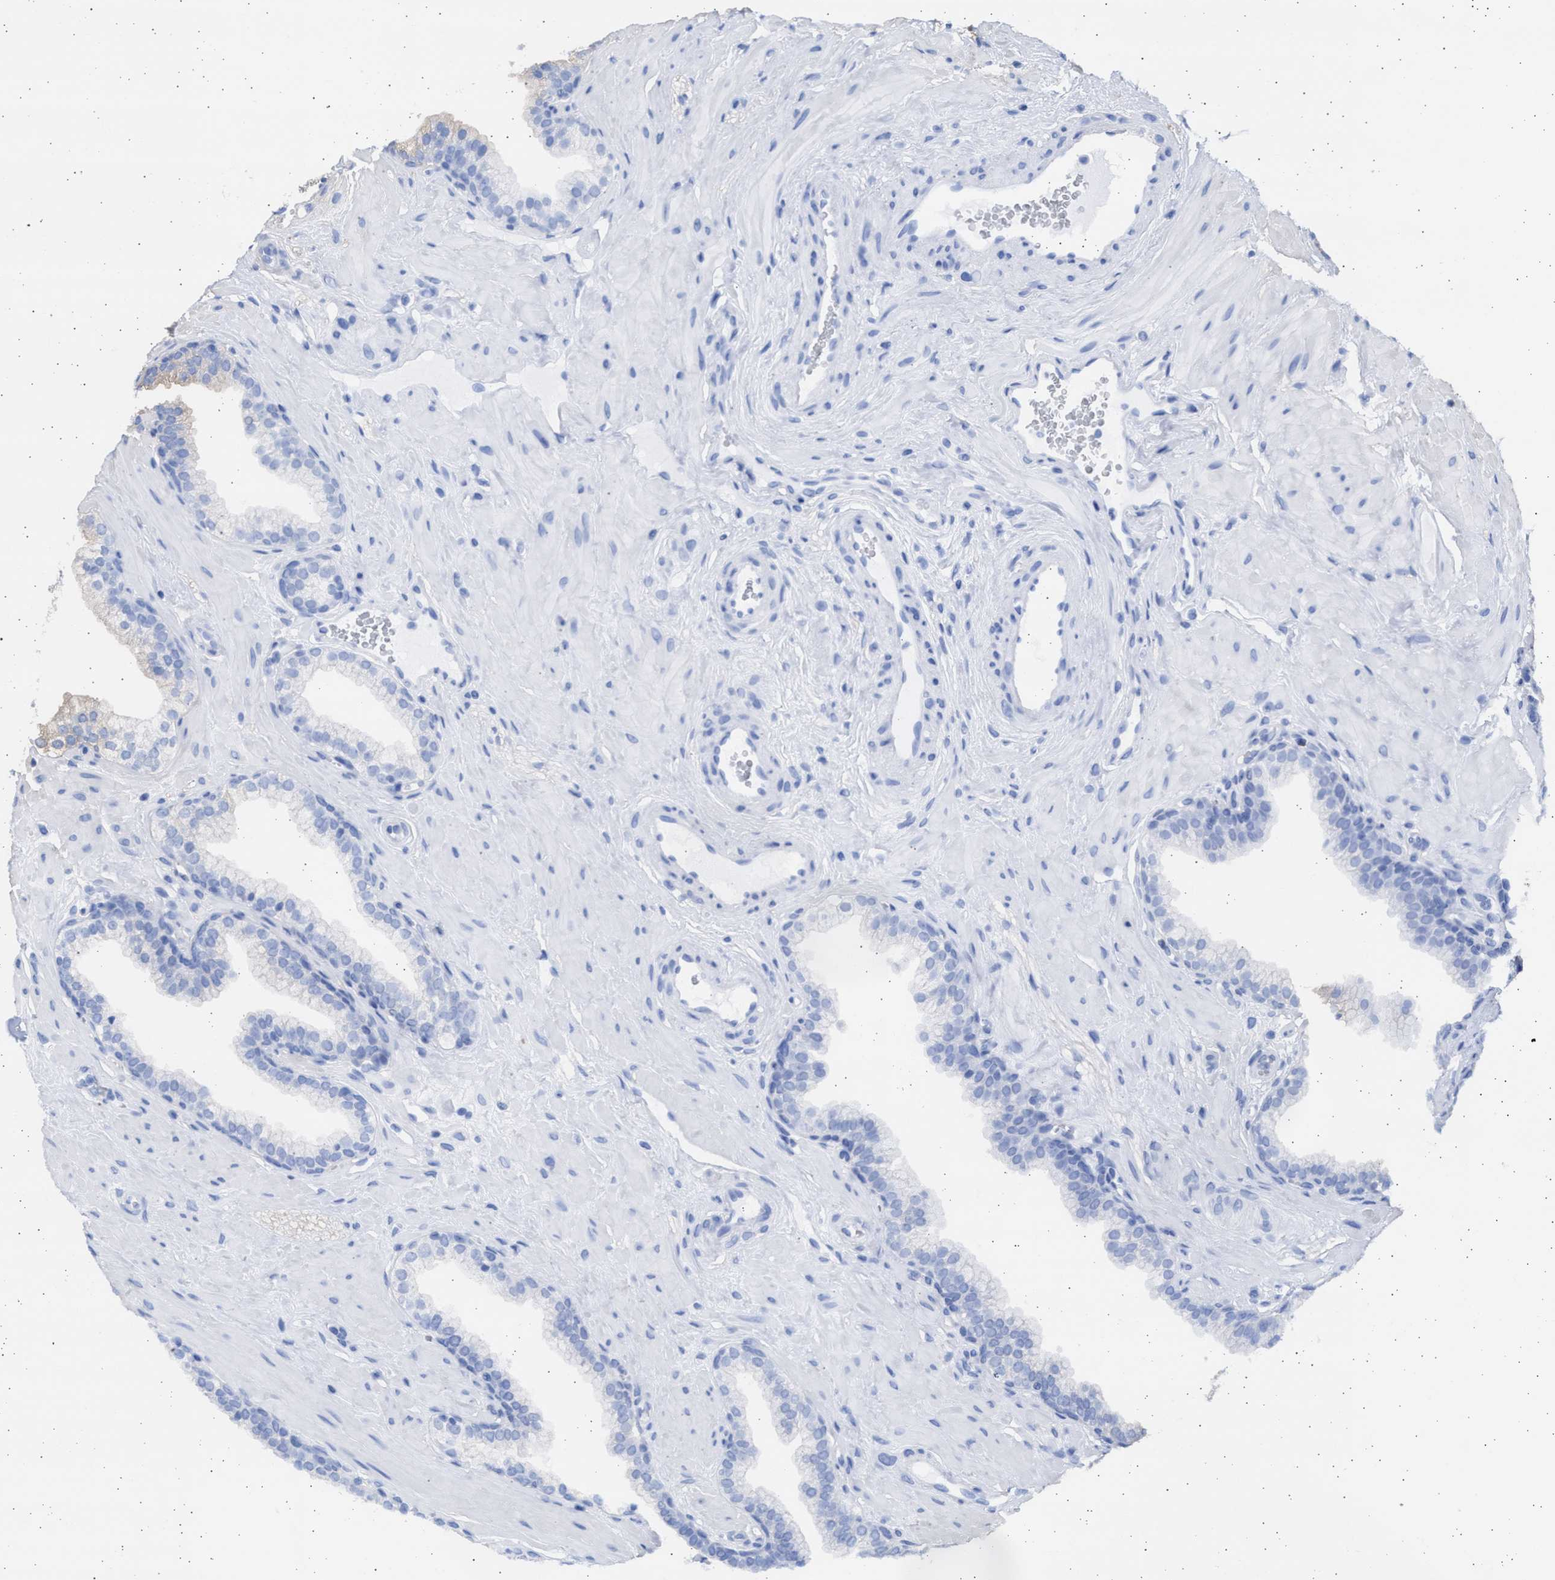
{"staining": {"intensity": "weak", "quantity": "<25%", "location": "cytoplasmic/membranous"}, "tissue": "prostate", "cell_type": "Glandular cells", "image_type": "normal", "snomed": [{"axis": "morphology", "description": "Normal tissue, NOS"}, {"axis": "morphology", "description": "Urothelial carcinoma, Low grade"}, {"axis": "topography", "description": "Urinary bladder"}, {"axis": "topography", "description": "Prostate"}], "caption": "Image shows no protein expression in glandular cells of normal prostate. (Brightfield microscopy of DAB IHC at high magnification).", "gene": "ALDOC", "patient": {"sex": "male", "age": 60}}